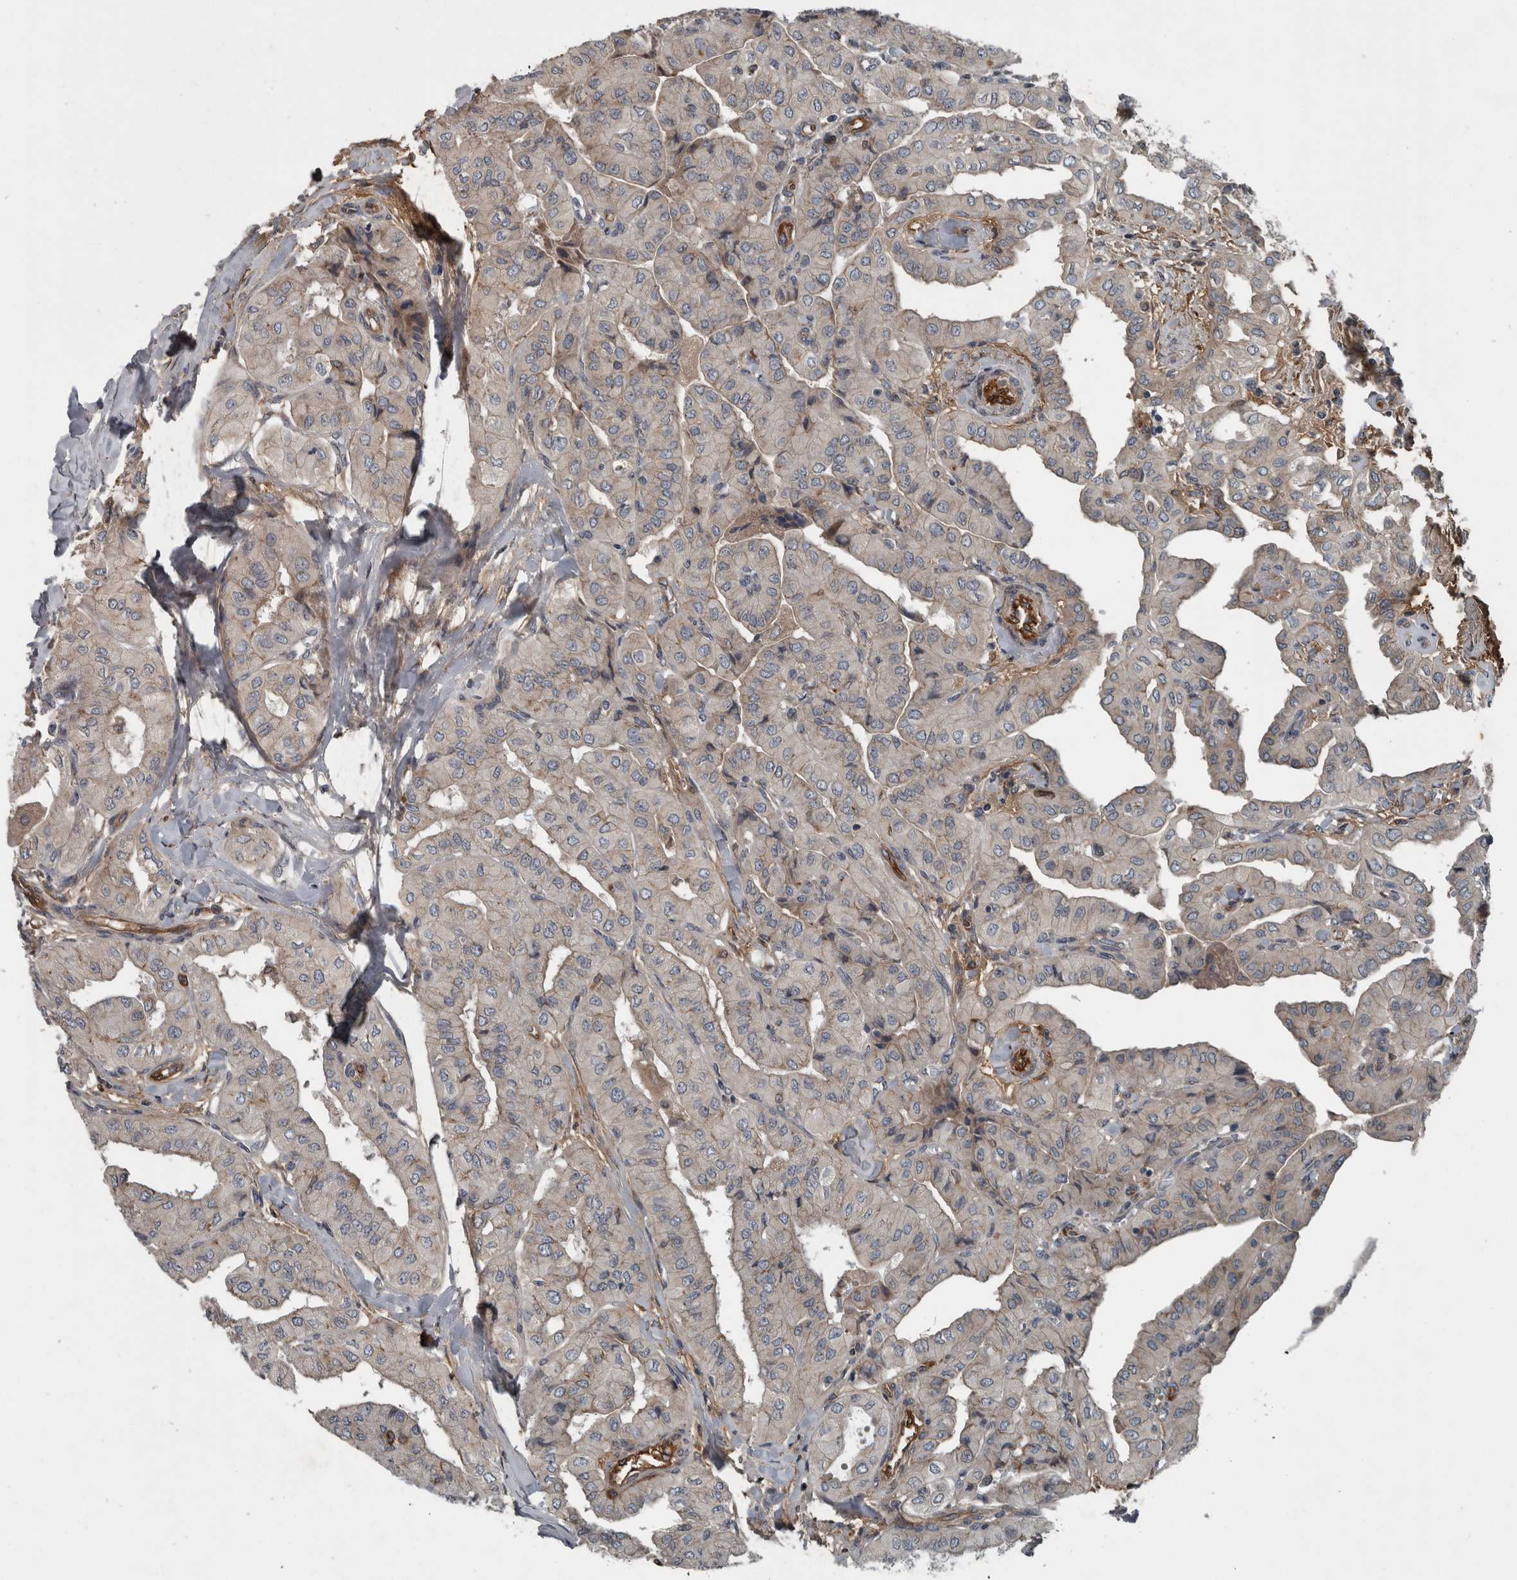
{"staining": {"intensity": "weak", "quantity": "<25%", "location": "cytoplasmic/membranous"}, "tissue": "thyroid cancer", "cell_type": "Tumor cells", "image_type": "cancer", "snomed": [{"axis": "morphology", "description": "Papillary adenocarcinoma, NOS"}, {"axis": "topography", "description": "Thyroid gland"}], "caption": "Human papillary adenocarcinoma (thyroid) stained for a protein using immunohistochemistry displays no positivity in tumor cells.", "gene": "EXOC8", "patient": {"sex": "female", "age": 59}}